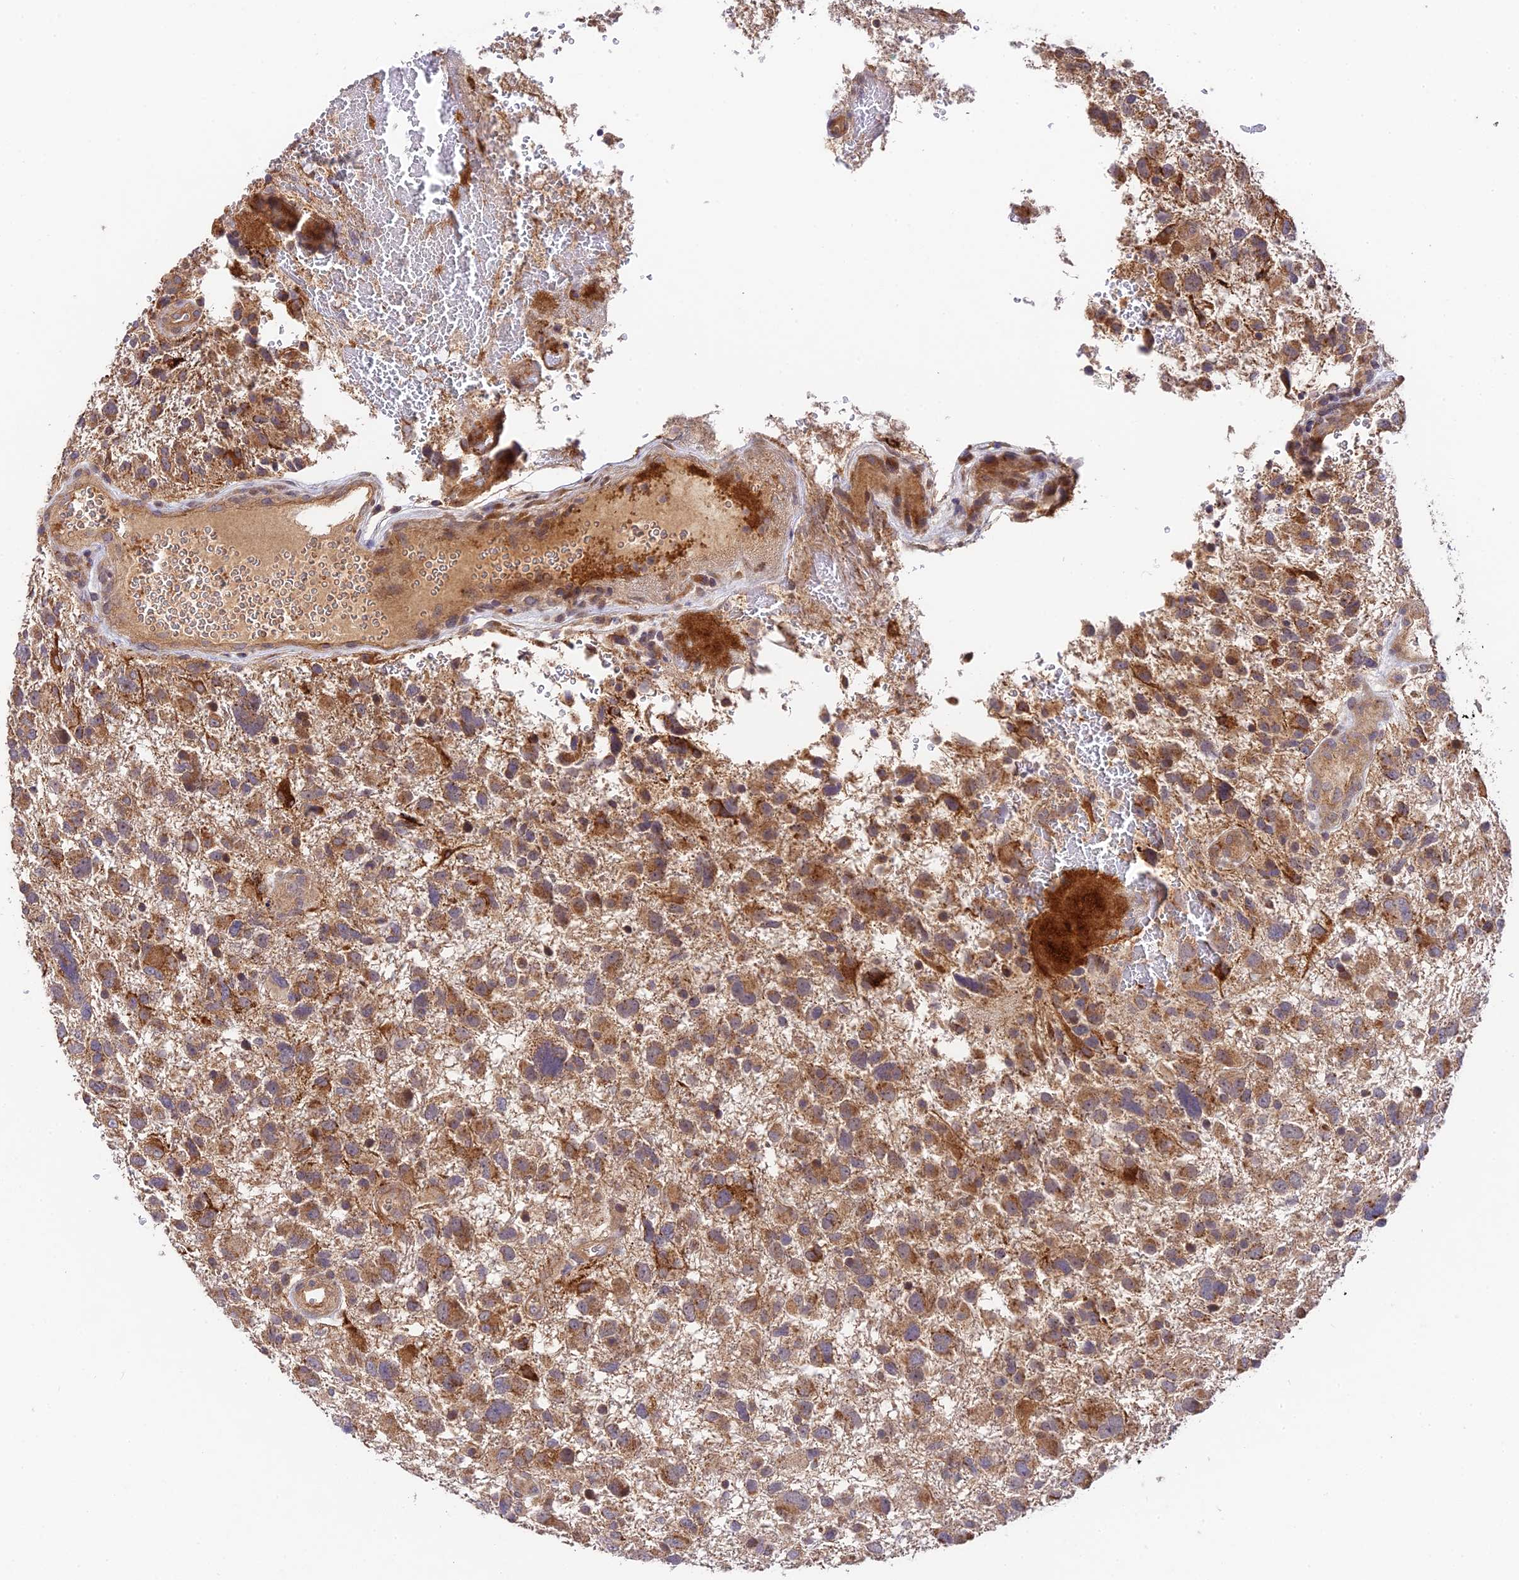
{"staining": {"intensity": "moderate", "quantity": ">75%", "location": "cytoplasmic/membranous"}, "tissue": "glioma", "cell_type": "Tumor cells", "image_type": "cancer", "snomed": [{"axis": "morphology", "description": "Glioma, malignant, High grade"}, {"axis": "topography", "description": "Brain"}], "caption": "Immunohistochemistry photomicrograph of human high-grade glioma (malignant) stained for a protein (brown), which shows medium levels of moderate cytoplasmic/membranous positivity in approximately >75% of tumor cells.", "gene": "C3orf20", "patient": {"sex": "male", "age": 61}}